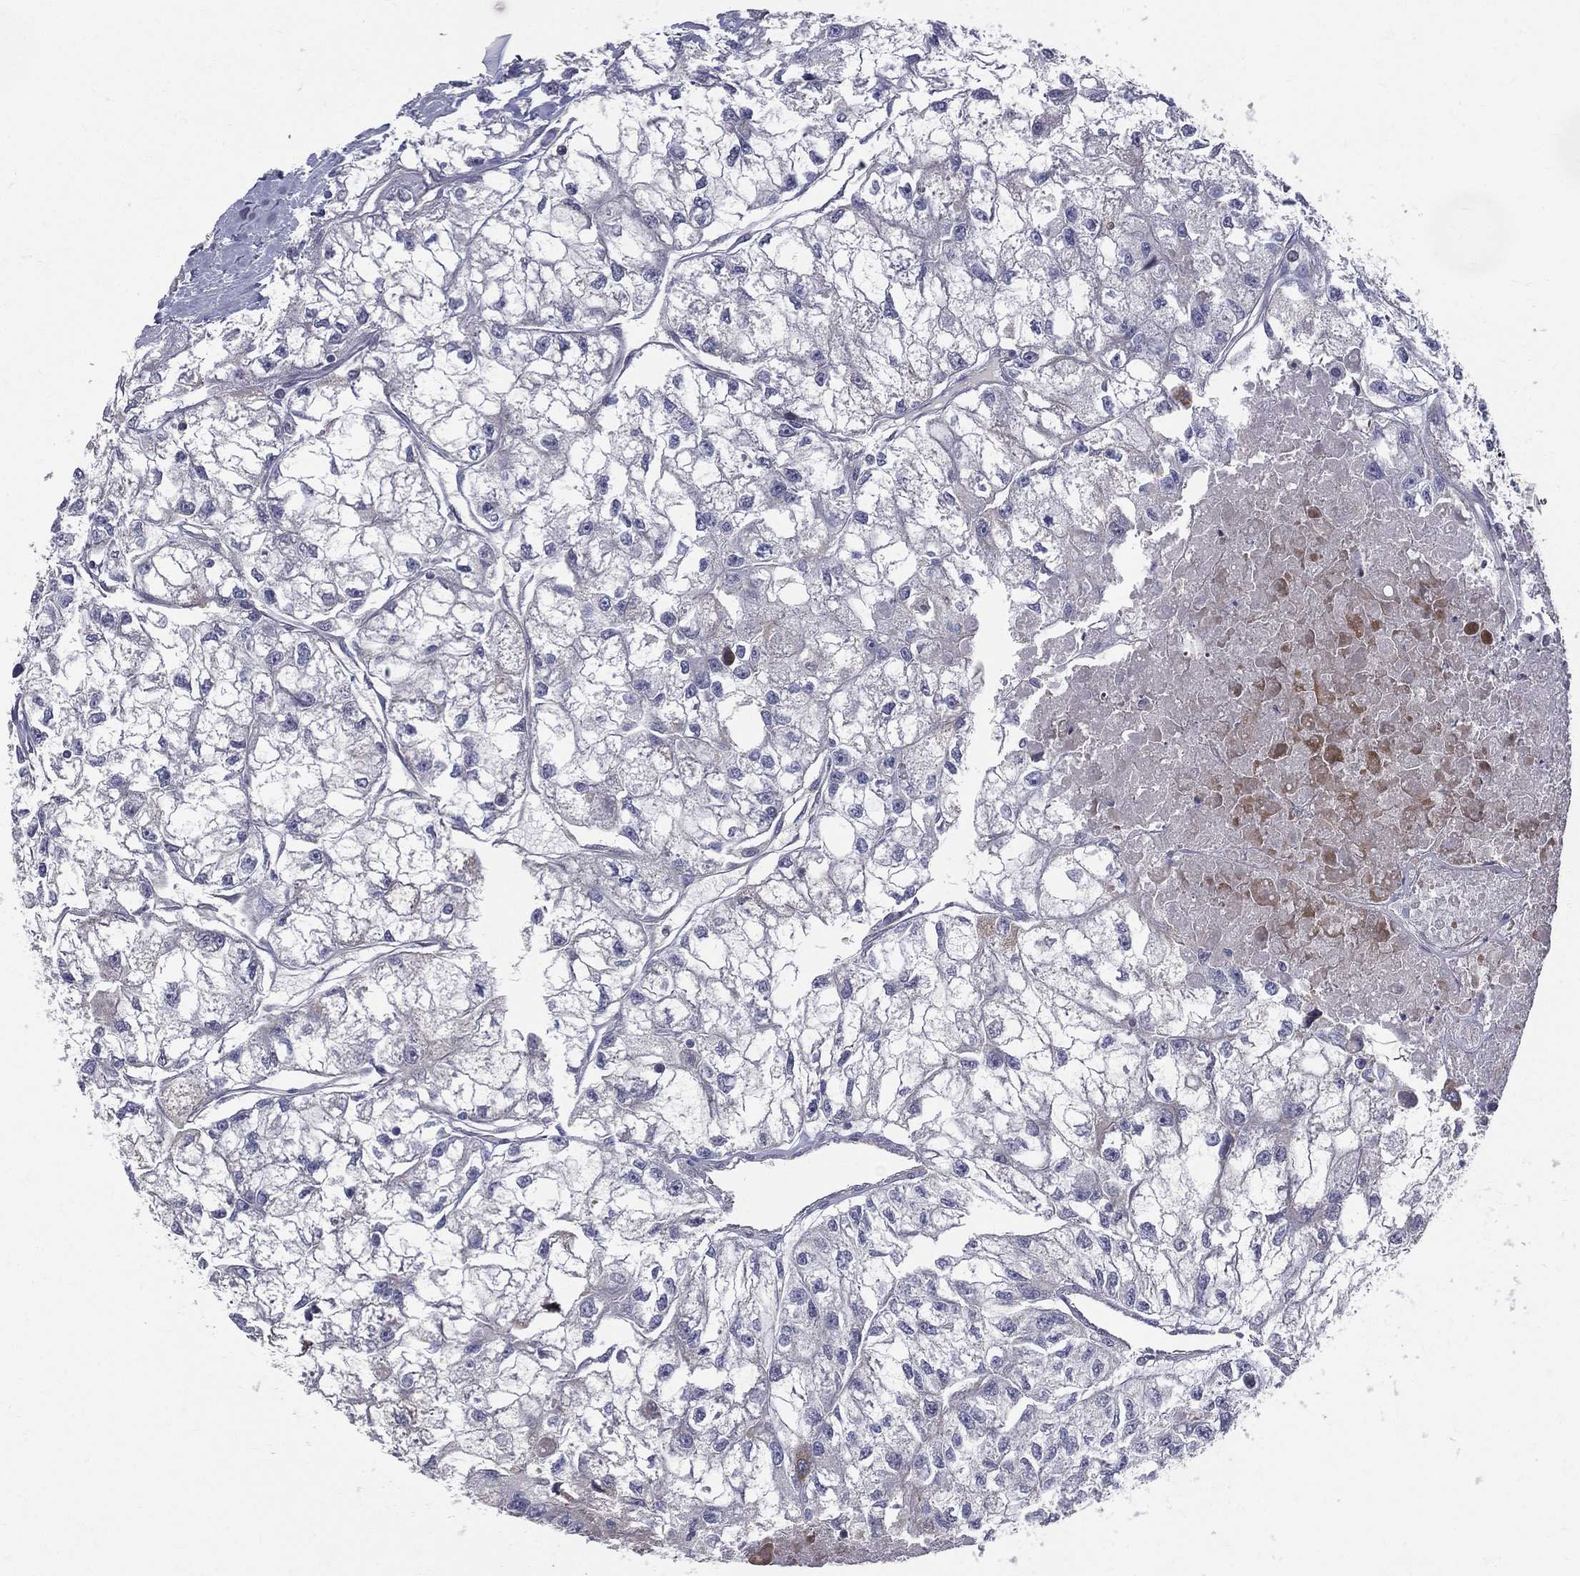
{"staining": {"intensity": "negative", "quantity": "none", "location": "none"}, "tissue": "renal cancer", "cell_type": "Tumor cells", "image_type": "cancer", "snomed": [{"axis": "morphology", "description": "Adenocarcinoma, NOS"}, {"axis": "topography", "description": "Kidney"}], "caption": "This is an immunohistochemistry (IHC) image of human adenocarcinoma (renal). There is no positivity in tumor cells.", "gene": "POMZP3", "patient": {"sex": "male", "age": 56}}